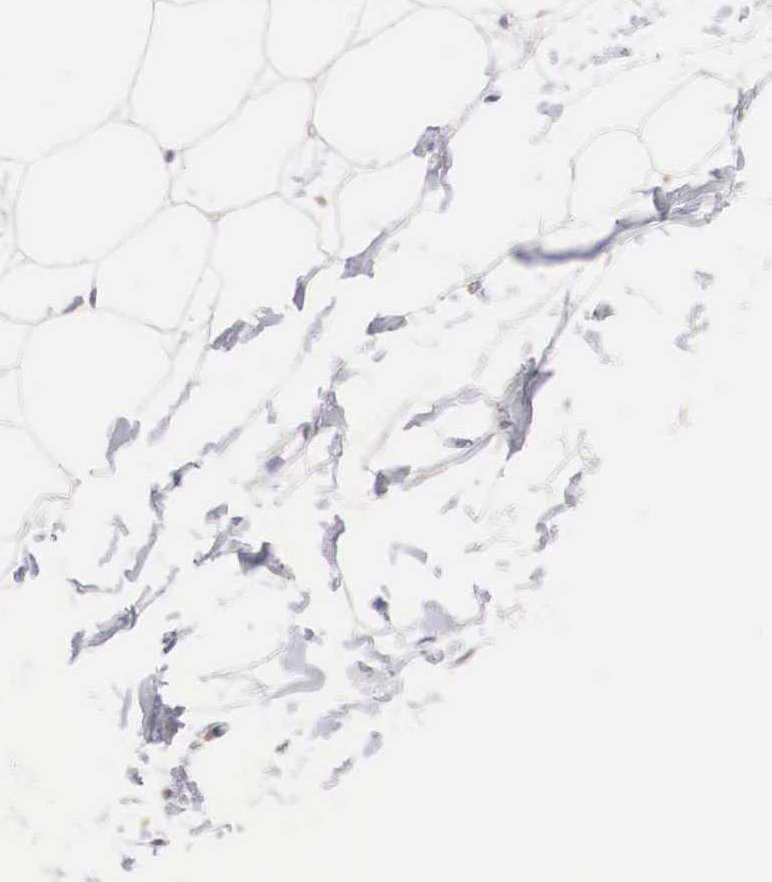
{"staining": {"intensity": "weak", "quantity": "<25%", "location": "cytoplasmic/membranous"}, "tissue": "adipose tissue", "cell_type": "Adipocytes", "image_type": "normal", "snomed": [{"axis": "morphology", "description": "Normal tissue, NOS"}, {"axis": "topography", "description": "Breast"}], "caption": "Adipocytes are negative for brown protein staining in benign adipose tissue. (Stains: DAB immunohistochemistry (IHC) with hematoxylin counter stain, Microscopy: brightfield microscopy at high magnification).", "gene": "HMOX1", "patient": {"sex": "female", "age": 44}}